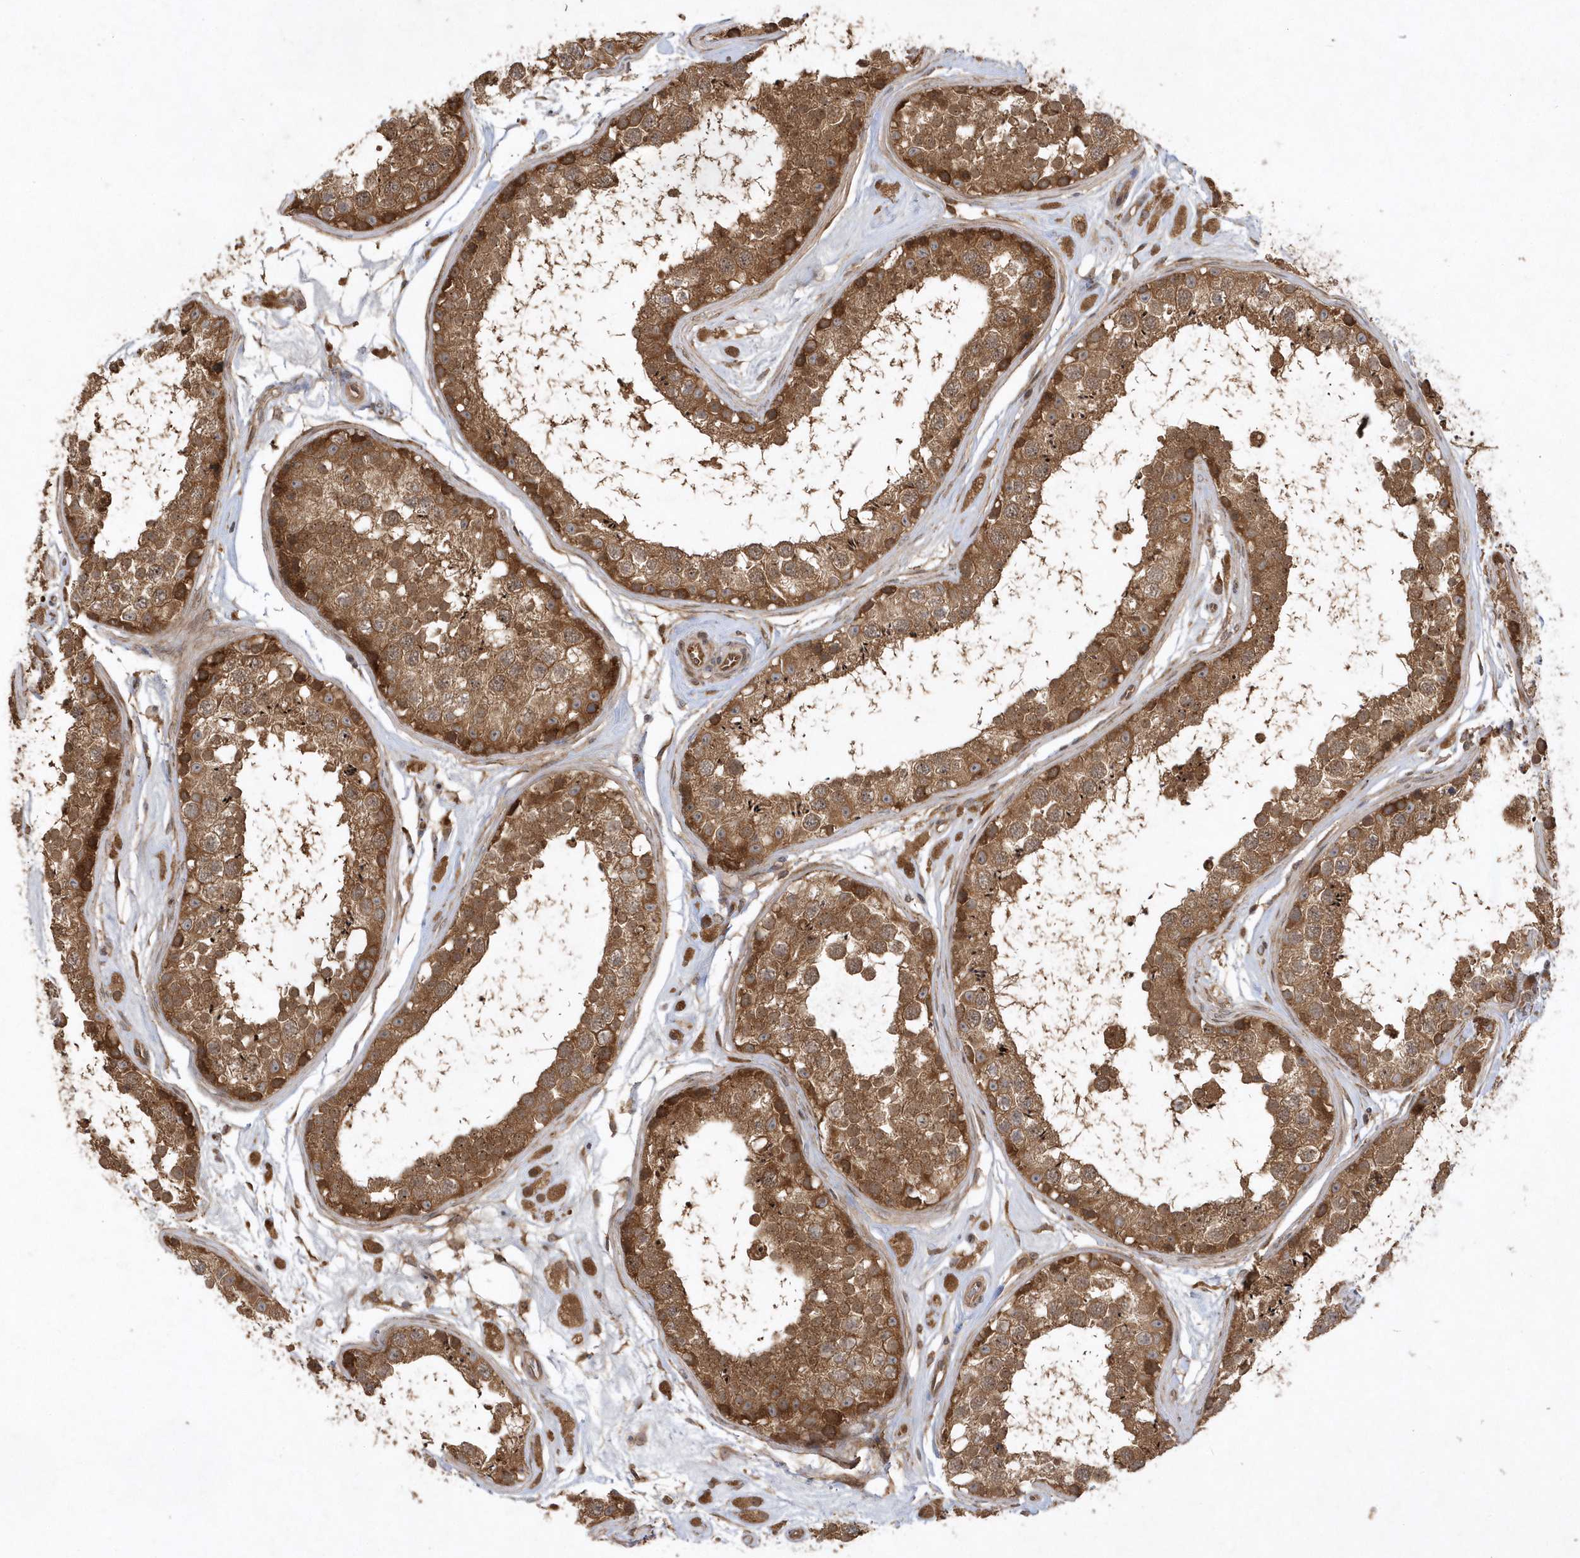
{"staining": {"intensity": "strong", "quantity": ">75%", "location": "cytoplasmic/membranous,nuclear"}, "tissue": "testis", "cell_type": "Cells in seminiferous ducts", "image_type": "normal", "snomed": [{"axis": "morphology", "description": "Normal tissue, NOS"}, {"axis": "topography", "description": "Testis"}], "caption": "Benign testis shows strong cytoplasmic/membranous,nuclear expression in about >75% of cells in seminiferous ducts, visualized by immunohistochemistry. (DAB (3,3'-diaminobenzidine) IHC, brown staining for protein, blue staining for nuclei).", "gene": "GFM2", "patient": {"sex": "male", "age": 25}}